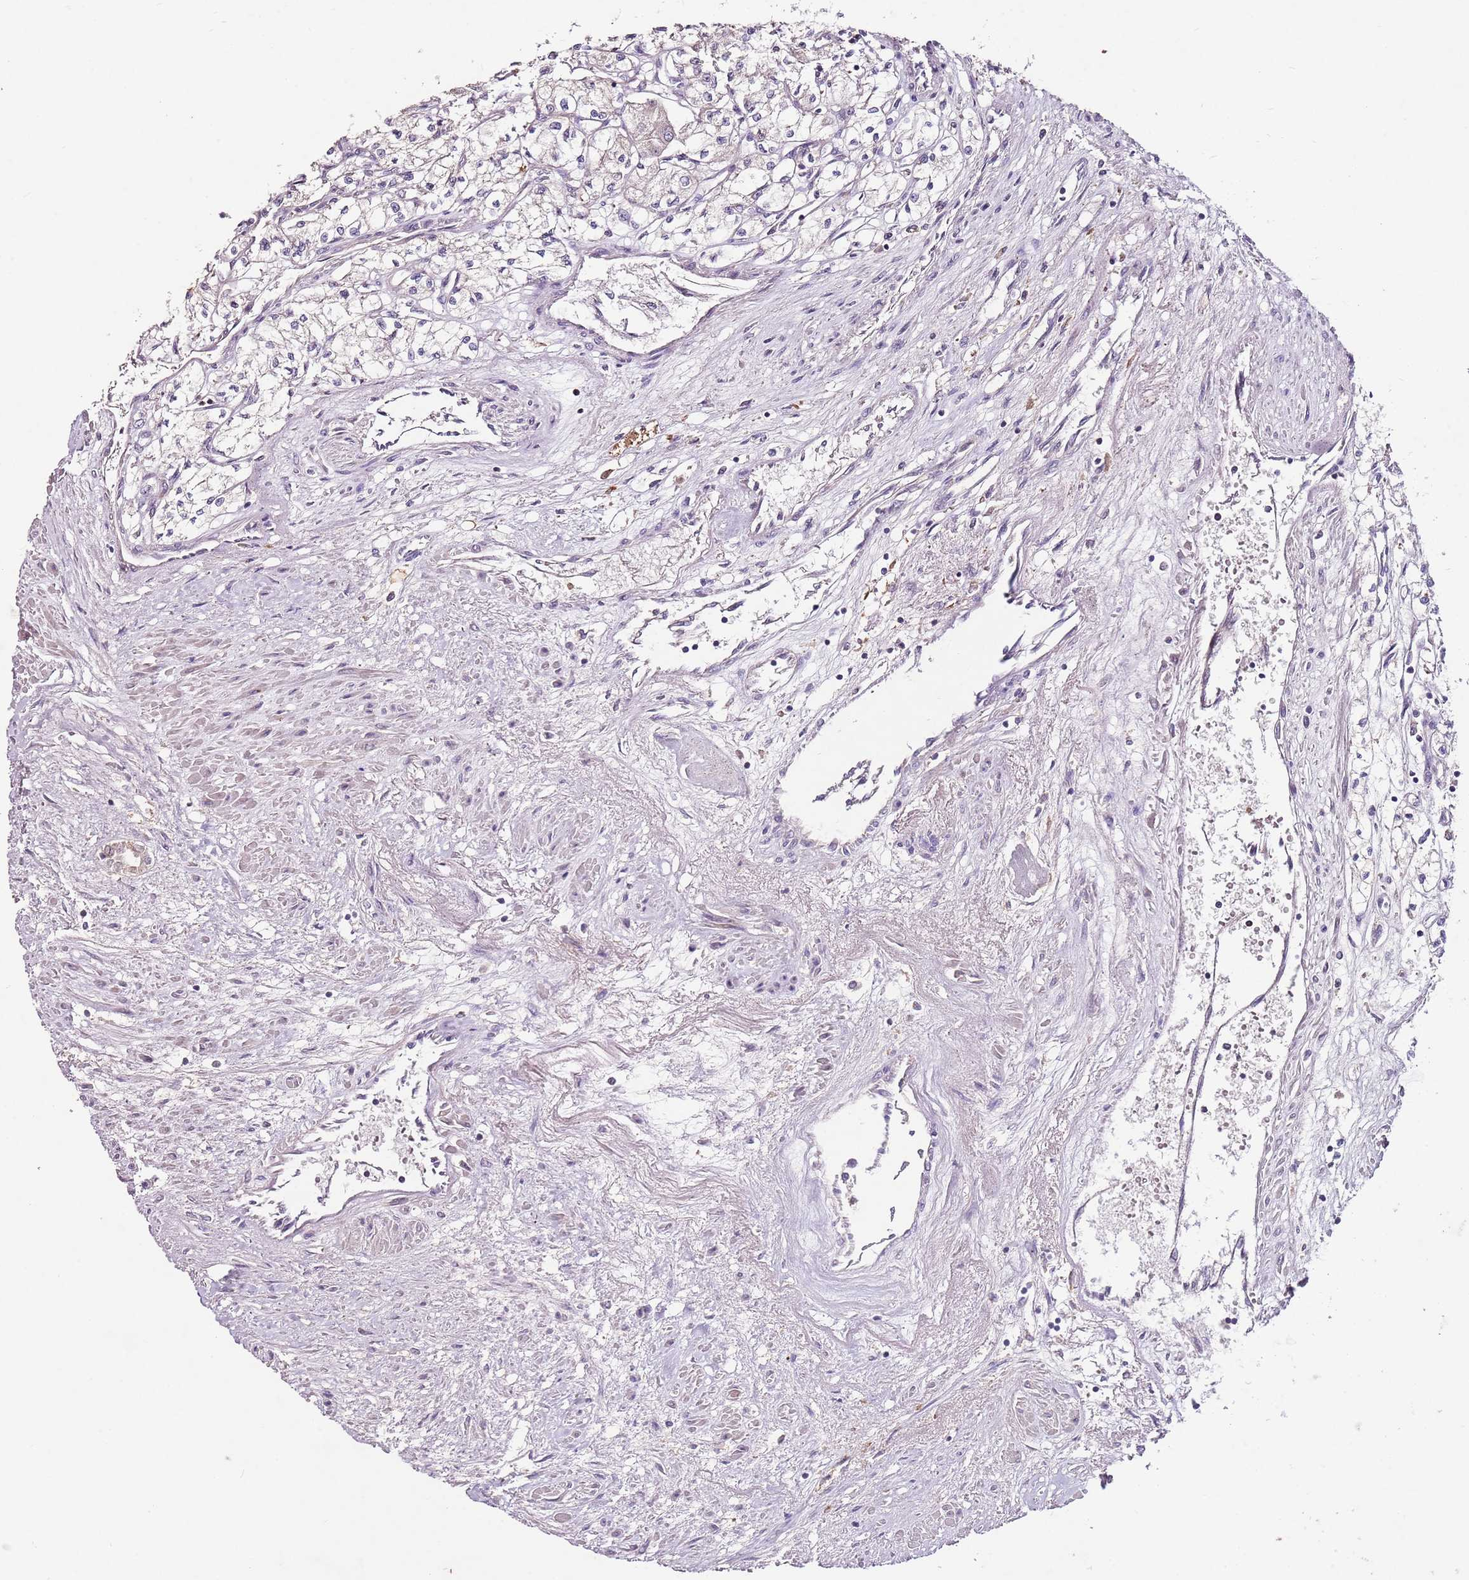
{"staining": {"intensity": "negative", "quantity": "none", "location": "none"}, "tissue": "renal cancer", "cell_type": "Tumor cells", "image_type": "cancer", "snomed": [{"axis": "morphology", "description": "Adenocarcinoma, NOS"}, {"axis": "topography", "description": "Kidney"}], "caption": "The photomicrograph demonstrates no significant expression in tumor cells of adenocarcinoma (renal). Nuclei are stained in blue.", "gene": "NRDE2", "patient": {"sex": "male", "age": 59}}